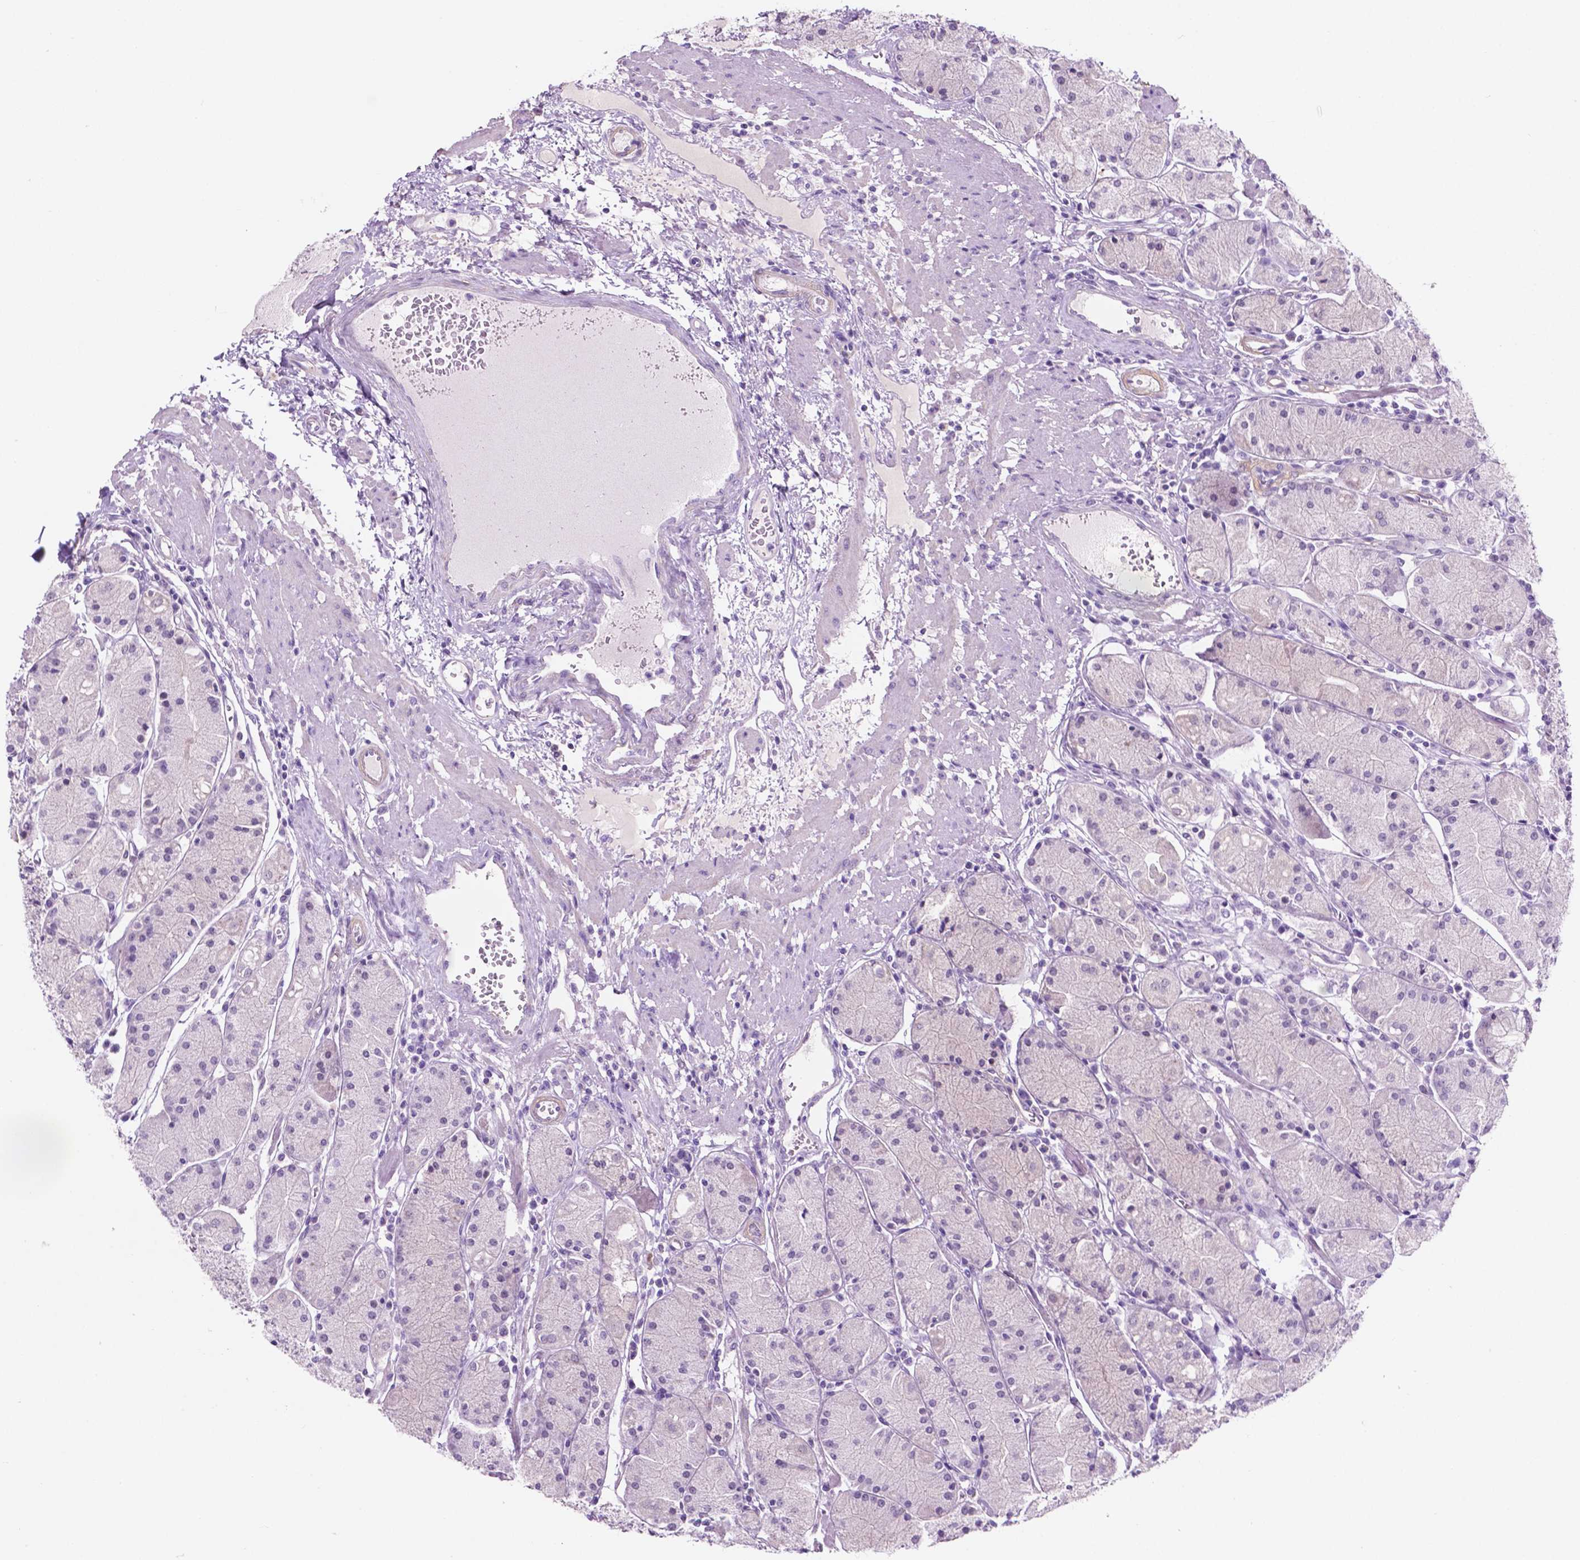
{"staining": {"intensity": "negative", "quantity": "none", "location": "none"}, "tissue": "stomach", "cell_type": "Glandular cells", "image_type": "normal", "snomed": [{"axis": "morphology", "description": "Normal tissue, NOS"}, {"axis": "topography", "description": "Stomach, upper"}], "caption": "DAB immunohistochemical staining of benign stomach displays no significant expression in glandular cells. (Stains: DAB immunohistochemistry with hematoxylin counter stain, Microscopy: brightfield microscopy at high magnification).", "gene": "ACY3", "patient": {"sex": "male", "age": 69}}